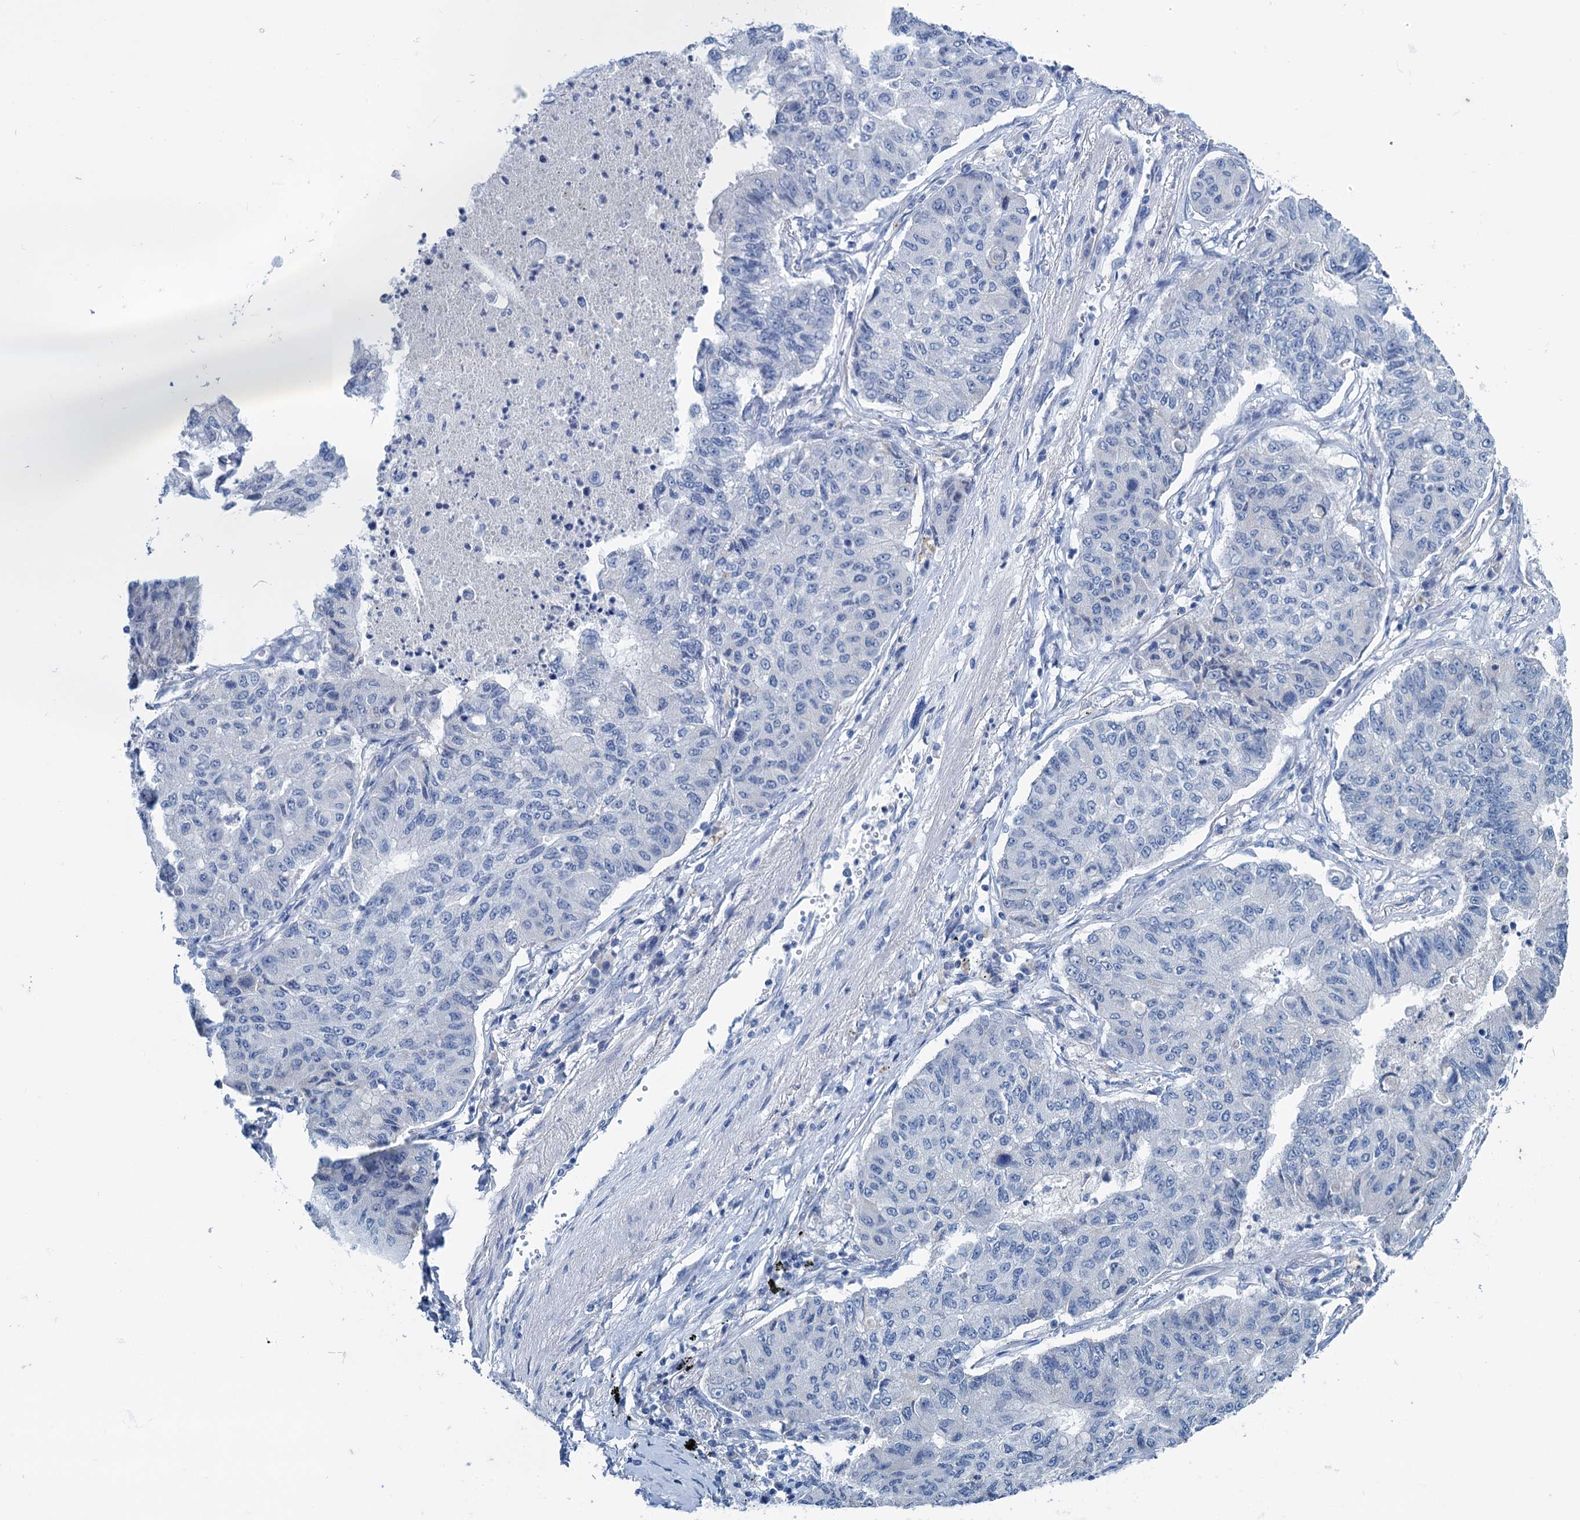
{"staining": {"intensity": "negative", "quantity": "none", "location": "none"}, "tissue": "lung cancer", "cell_type": "Tumor cells", "image_type": "cancer", "snomed": [{"axis": "morphology", "description": "Squamous cell carcinoma, NOS"}, {"axis": "topography", "description": "Lung"}], "caption": "This is an IHC photomicrograph of lung cancer (squamous cell carcinoma). There is no positivity in tumor cells.", "gene": "MYOZ3", "patient": {"sex": "male", "age": 74}}